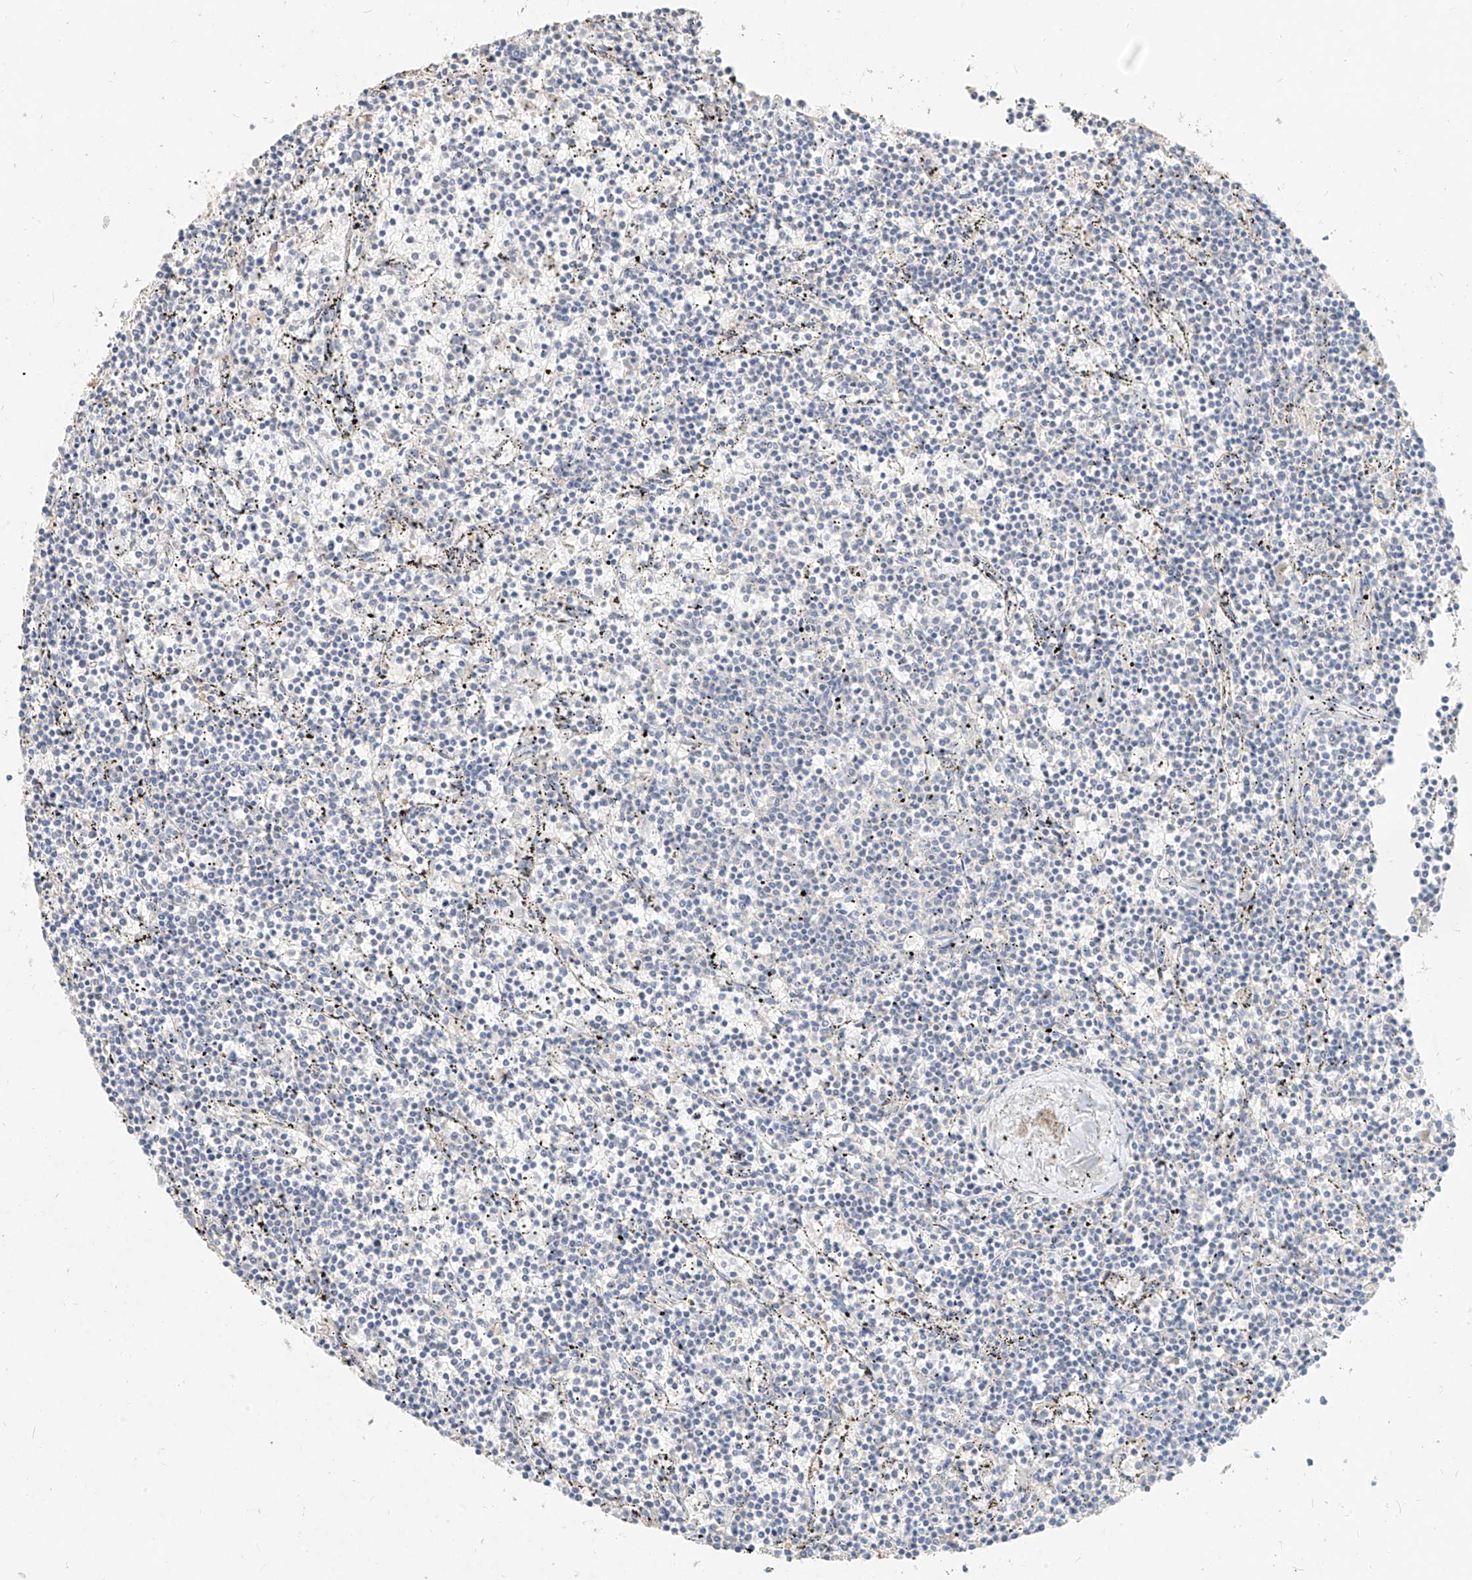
{"staining": {"intensity": "negative", "quantity": "none", "location": "none"}, "tissue": "lymphoma", "cell_type": "Tumor cells", "image_type": "cancer", "snomed": [{"axis": "morphology", "description": "Malignant lymphoma, non-Hodgkin's type, Low grade"}, {"axis": "topography", "description": "Spleen"}], "caption": "An image of low-grade malignant lymphoma, non-Hodgkin's type stained for a protein shows no brown staining in tumor cells.", "gene": "ZZEF1", "patient": {"sex": "female", "age": 50}}